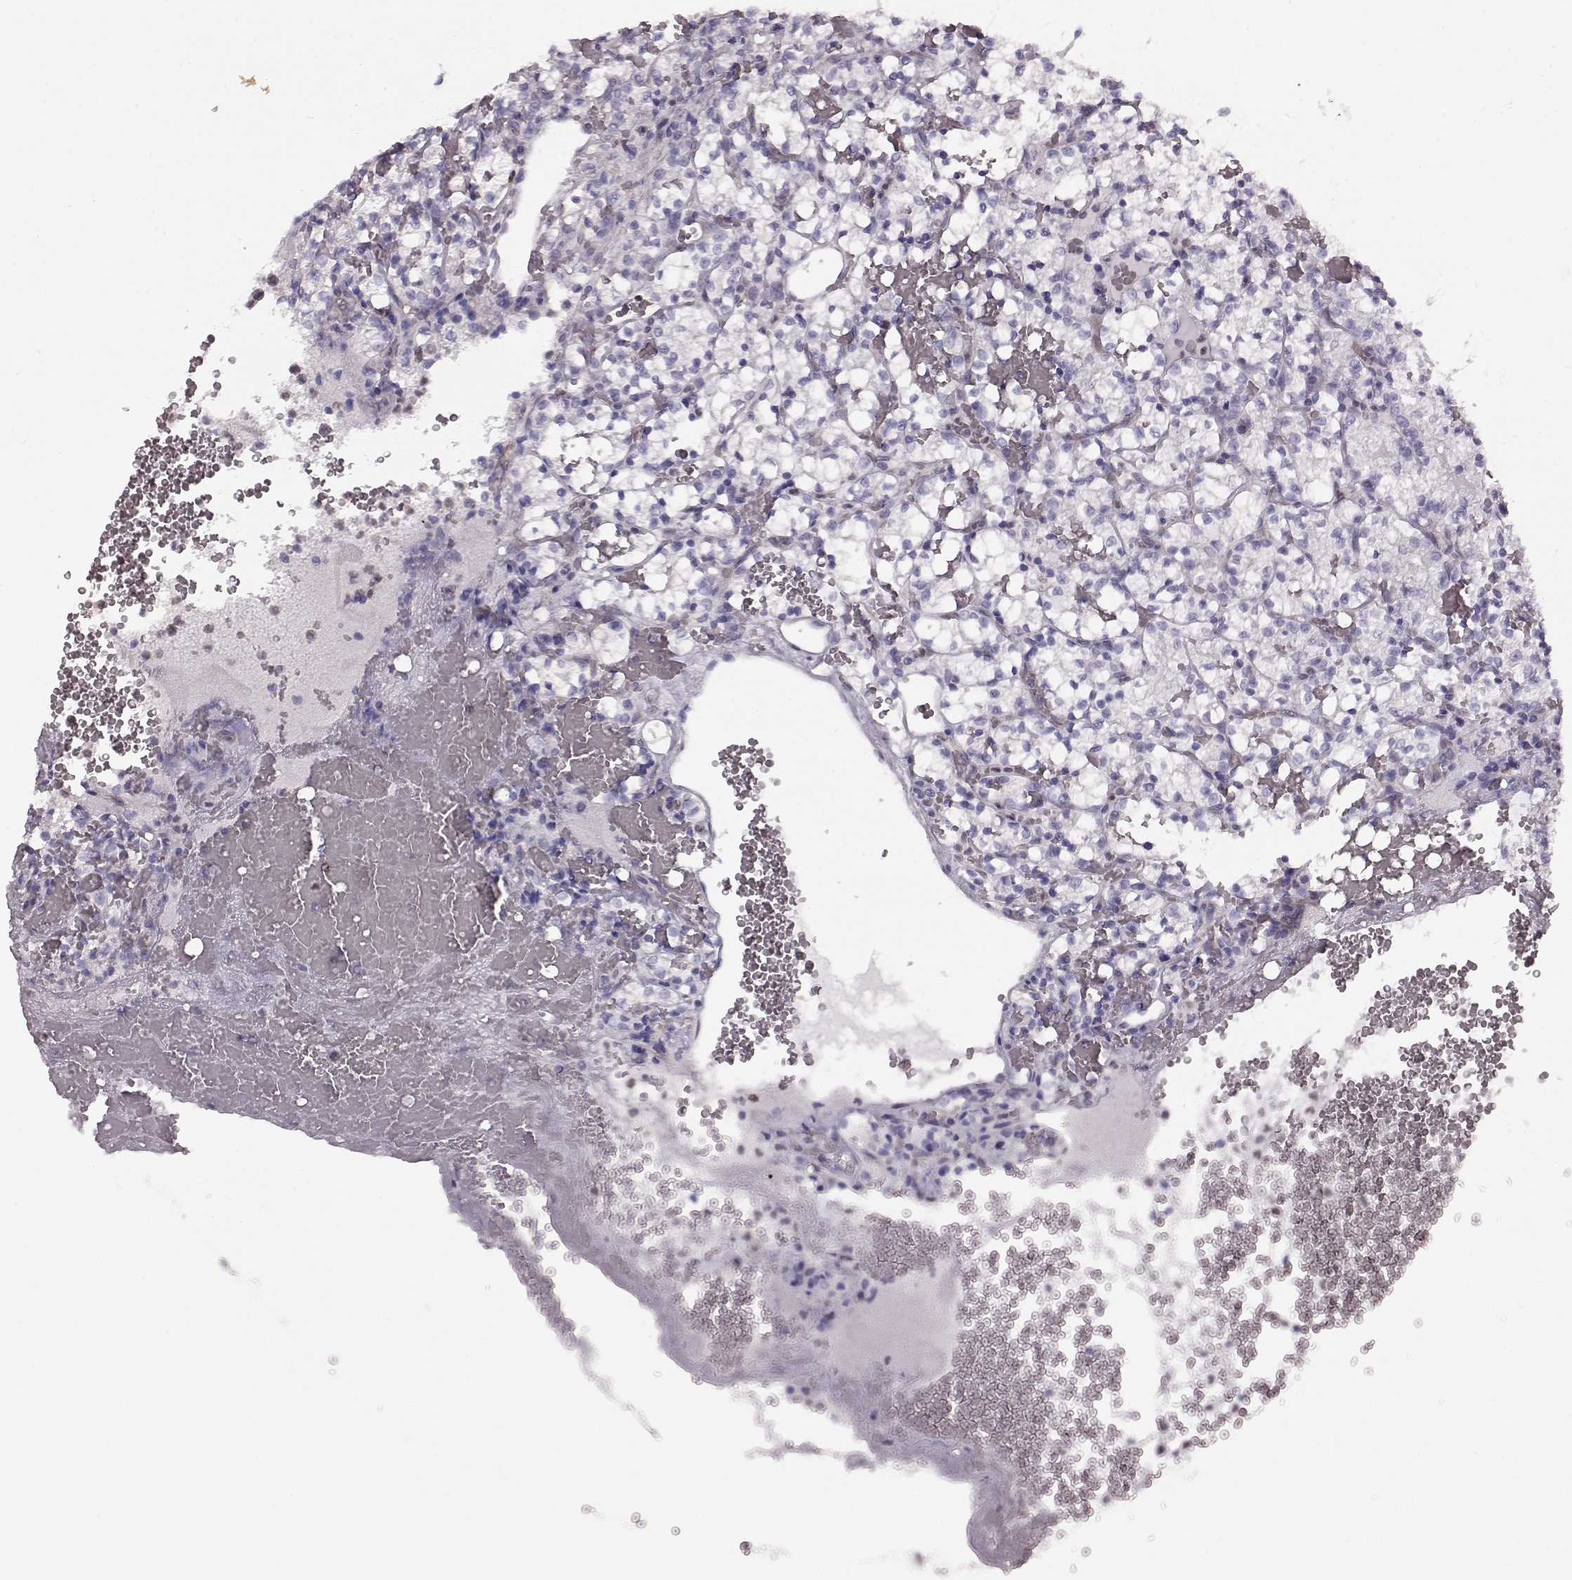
{"staining": {"intensity": "negative", "quantity": "none", "location": "none"}, "tissue": "renal cancer", "cell_type": "Tumor cells", "image_type": "cancer", "snomed": [{"axis": "morphology", "description": "Adenocarcinoma, NOS"}, {"axis": "topography", "description": "Kidney"}], "caption": "The micrograph shows no significant expression in tumor cells of adenocarcinoma (renal).", "gene": "ELOVL5", "patient": {"sex": "female", "age": 69}}